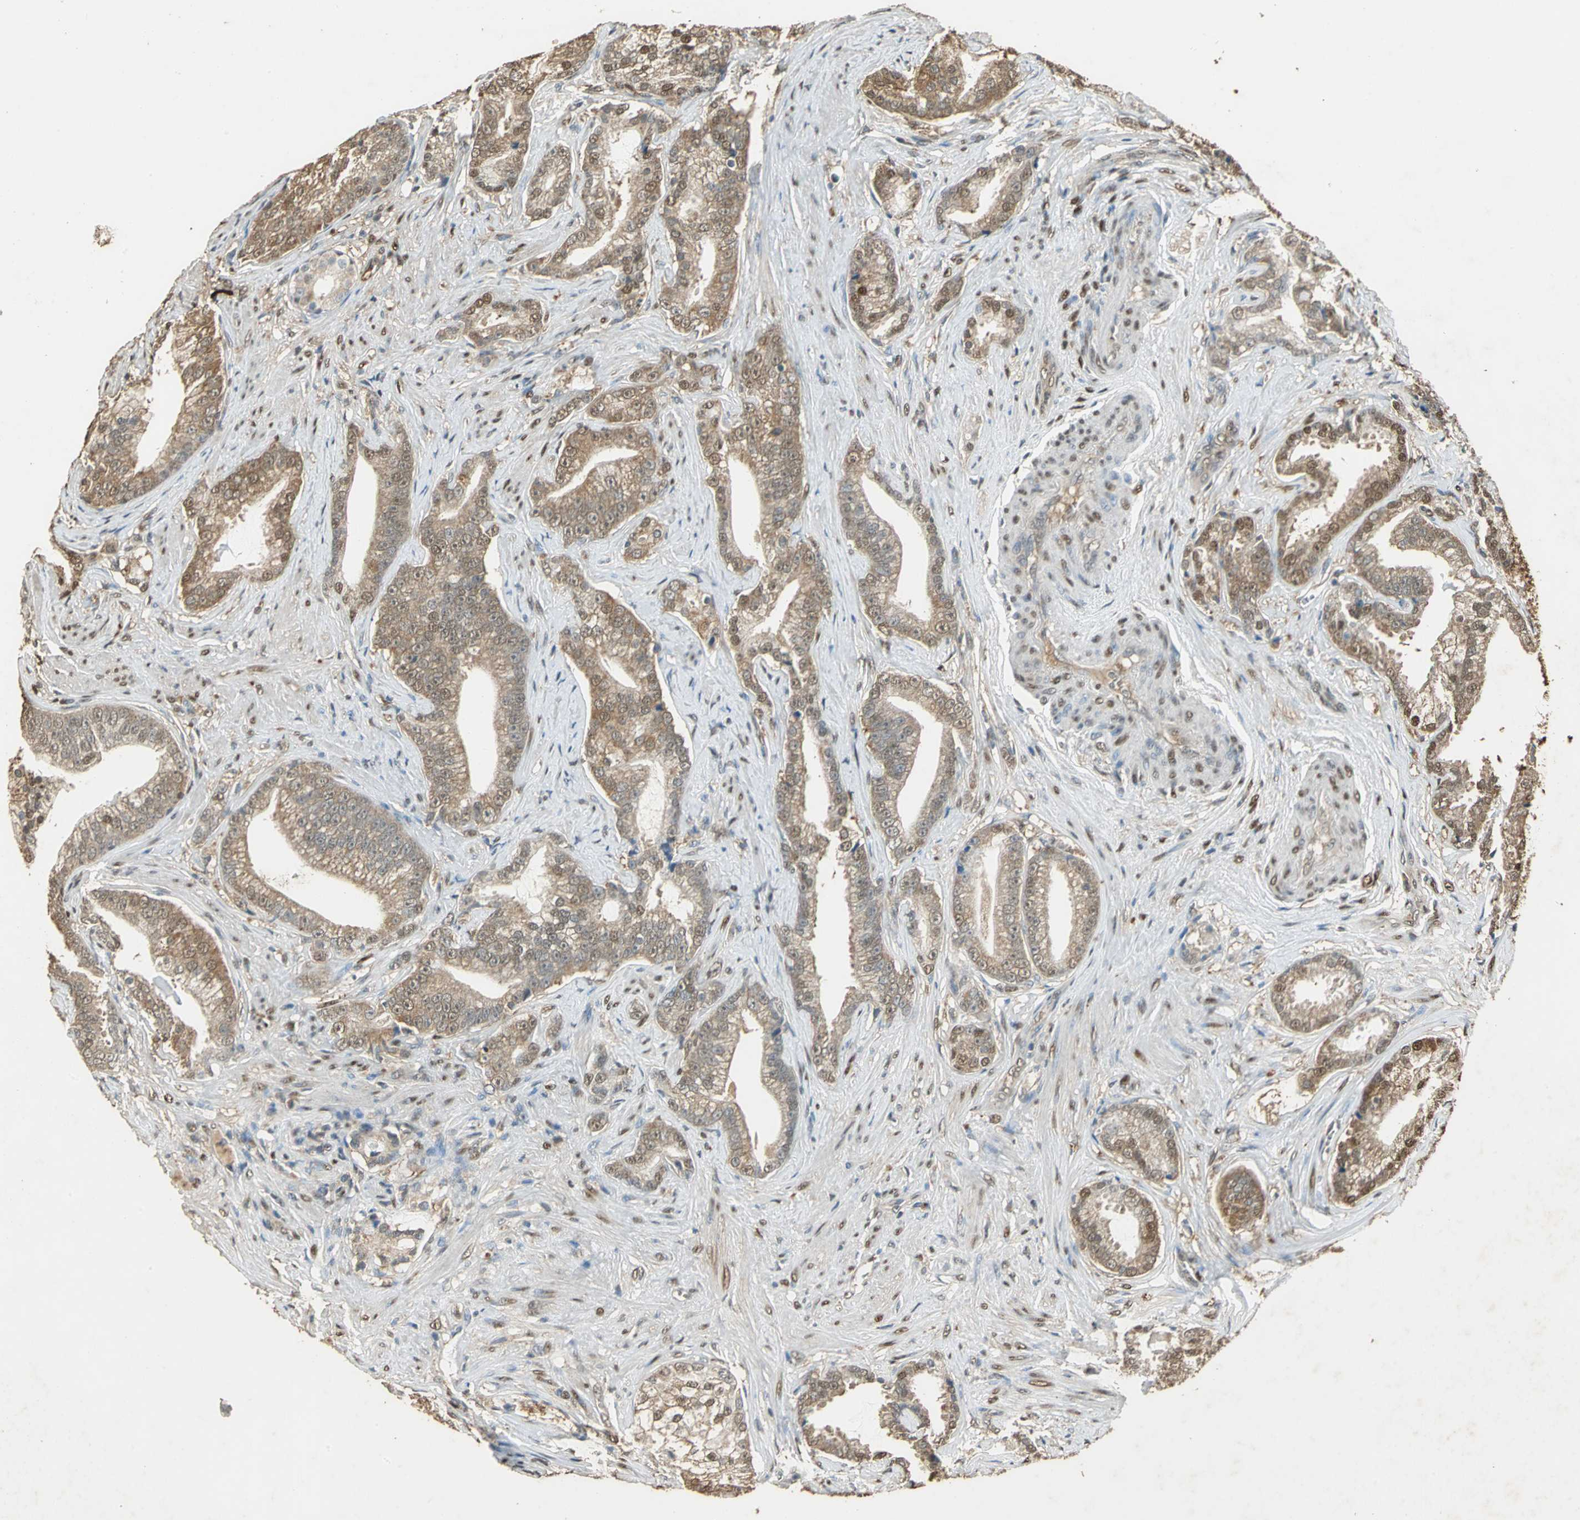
{"staining": {"intensity": "moderate", "quantity": ">75%", "location": "cytoplasmic/membranous"}, "tissue": "prostate cancer", "cell_type": "Tumor cells", "image_type": "cancer", "snomed": [{"axis": "morphology", "description": "Adenocarcinoma, Low grade"}, {"axis": "topography", "description": "Prostate"}], "caption": "Immunohistochemical staining of human prostate adenocarcinoma (low-grade) reveals medium levels of moderate cytoplasmic/membranous protein expression in about >75% of tumor cells. (brown staining indicates protein expression, while blue staining denotes nuclei).", "gene": "GAPDH", "patient": {"sex": "male", "age": 58}}